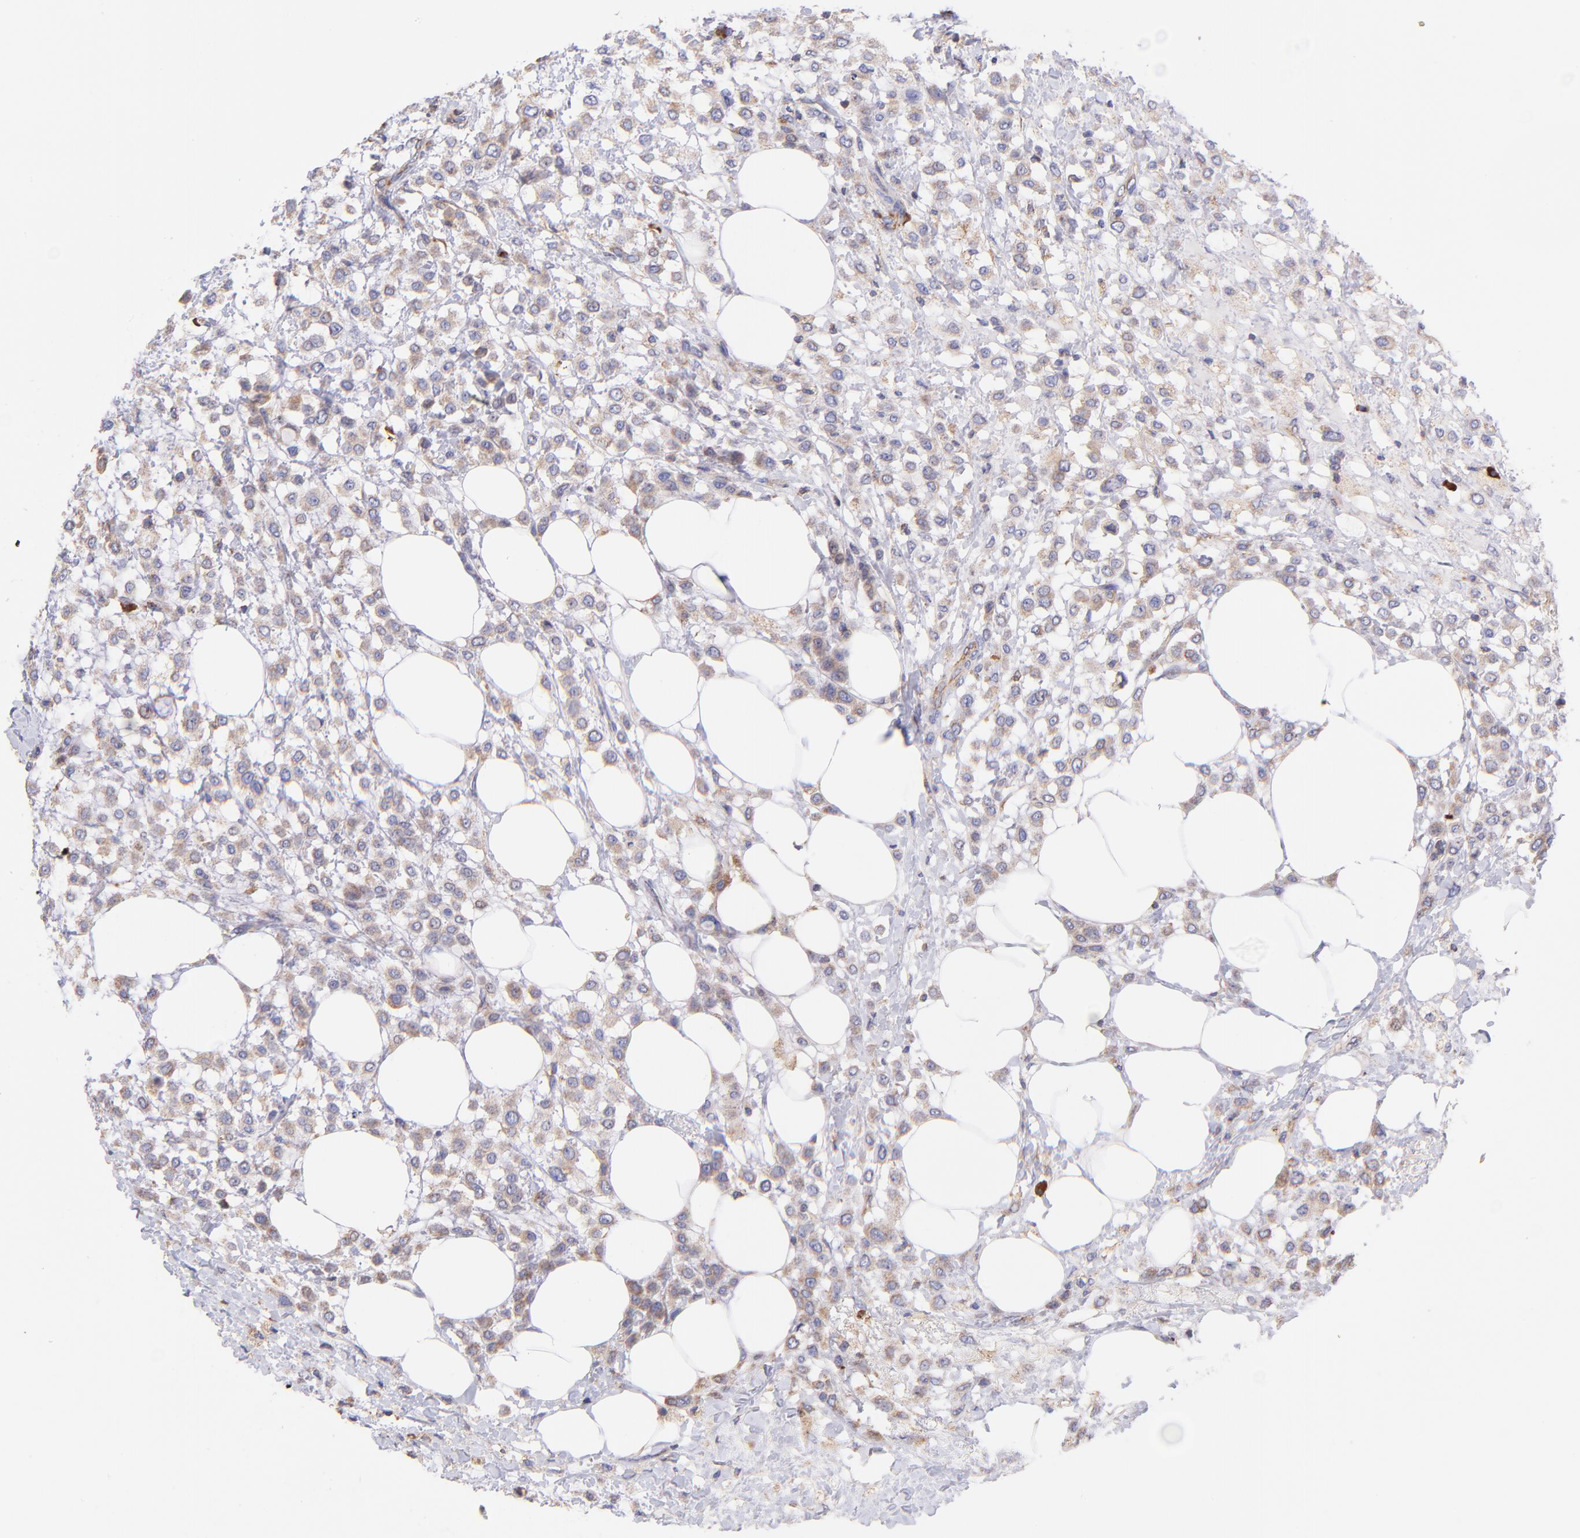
{"staining": {"intensity": "weak", "quantity": ">75%", "location": "cytoplasmic/membranous"}, "tissue": "breast cancer", "cell_type": "Tumor cells", "image_type": "cancer", "snomed": [{"axis": "morphology", "description": "Lobular carcinoma"}, {"axis": "topography", "description": "Breast"}], "caption": "IHC of human breast cancer shows low levels of weak cytoplasmic/membranous positivity in approximately >75% of tumor cells.", "gene": "PREX1", "patient": {"sex": "female", "age": 85}}